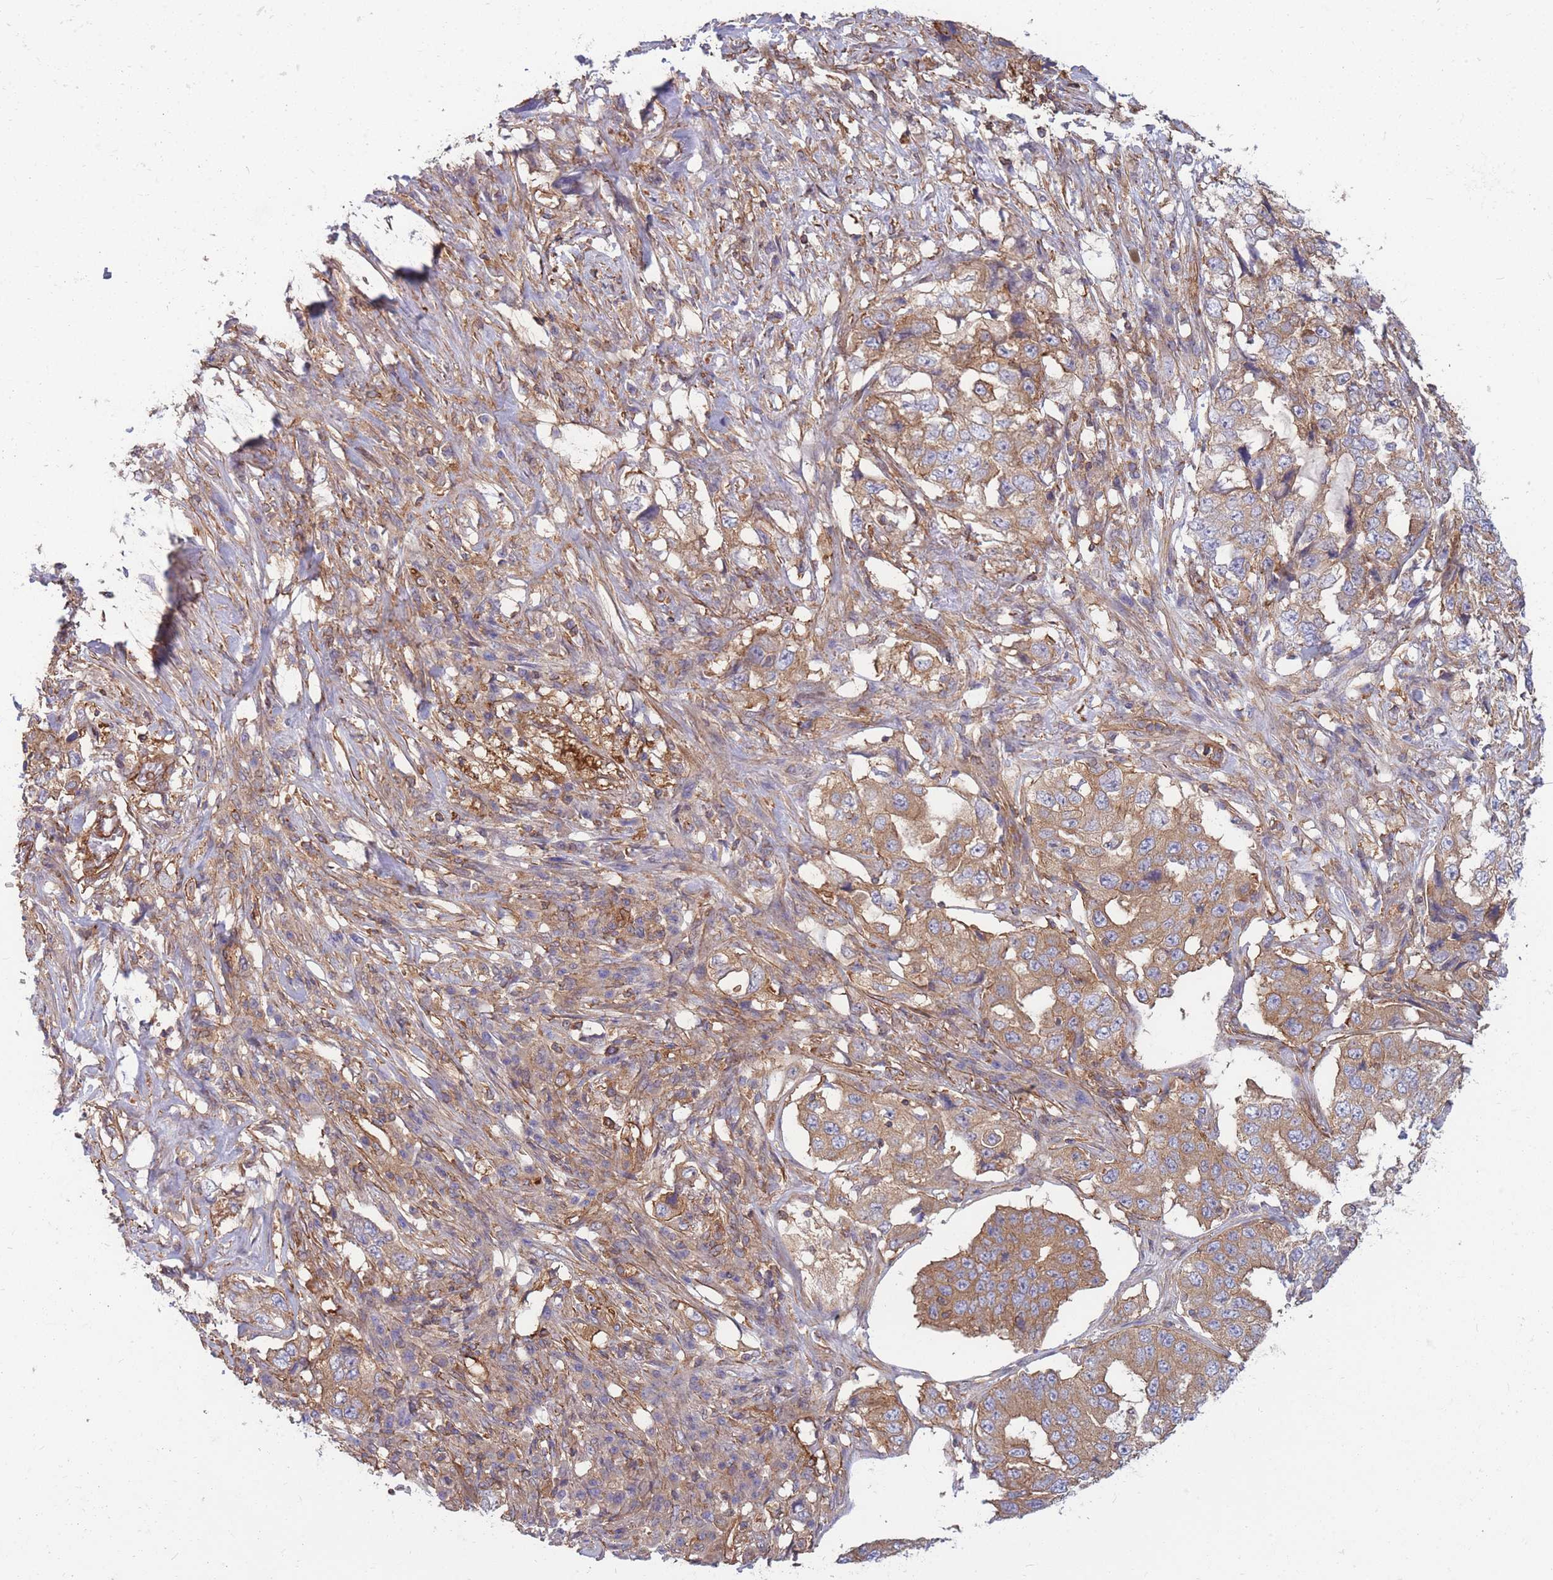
{"staining": {"intensity": "moderate", "quantity": ">75%", "location": "cytoplasmic/membranous"}, "tissue": "lung cancer", "cell_type": "Tumor cells", "image_type": "cancer", "snomed": [{"axis": "morphology", "description": "Adenocarcinoma, NOS"}, {"axis": "topography", "description": "Lung"}], "caption": "A photomicrograph of human lung cancer (adenocarcinoma) stained for a protein shows moderate cytoplasmic/membranous brown staining in tumor cells. (Brightfield microscopy of DAB IHC at high magnification).", "gene": "GGA1", "patient": {"sex": "female", "age": 51}}